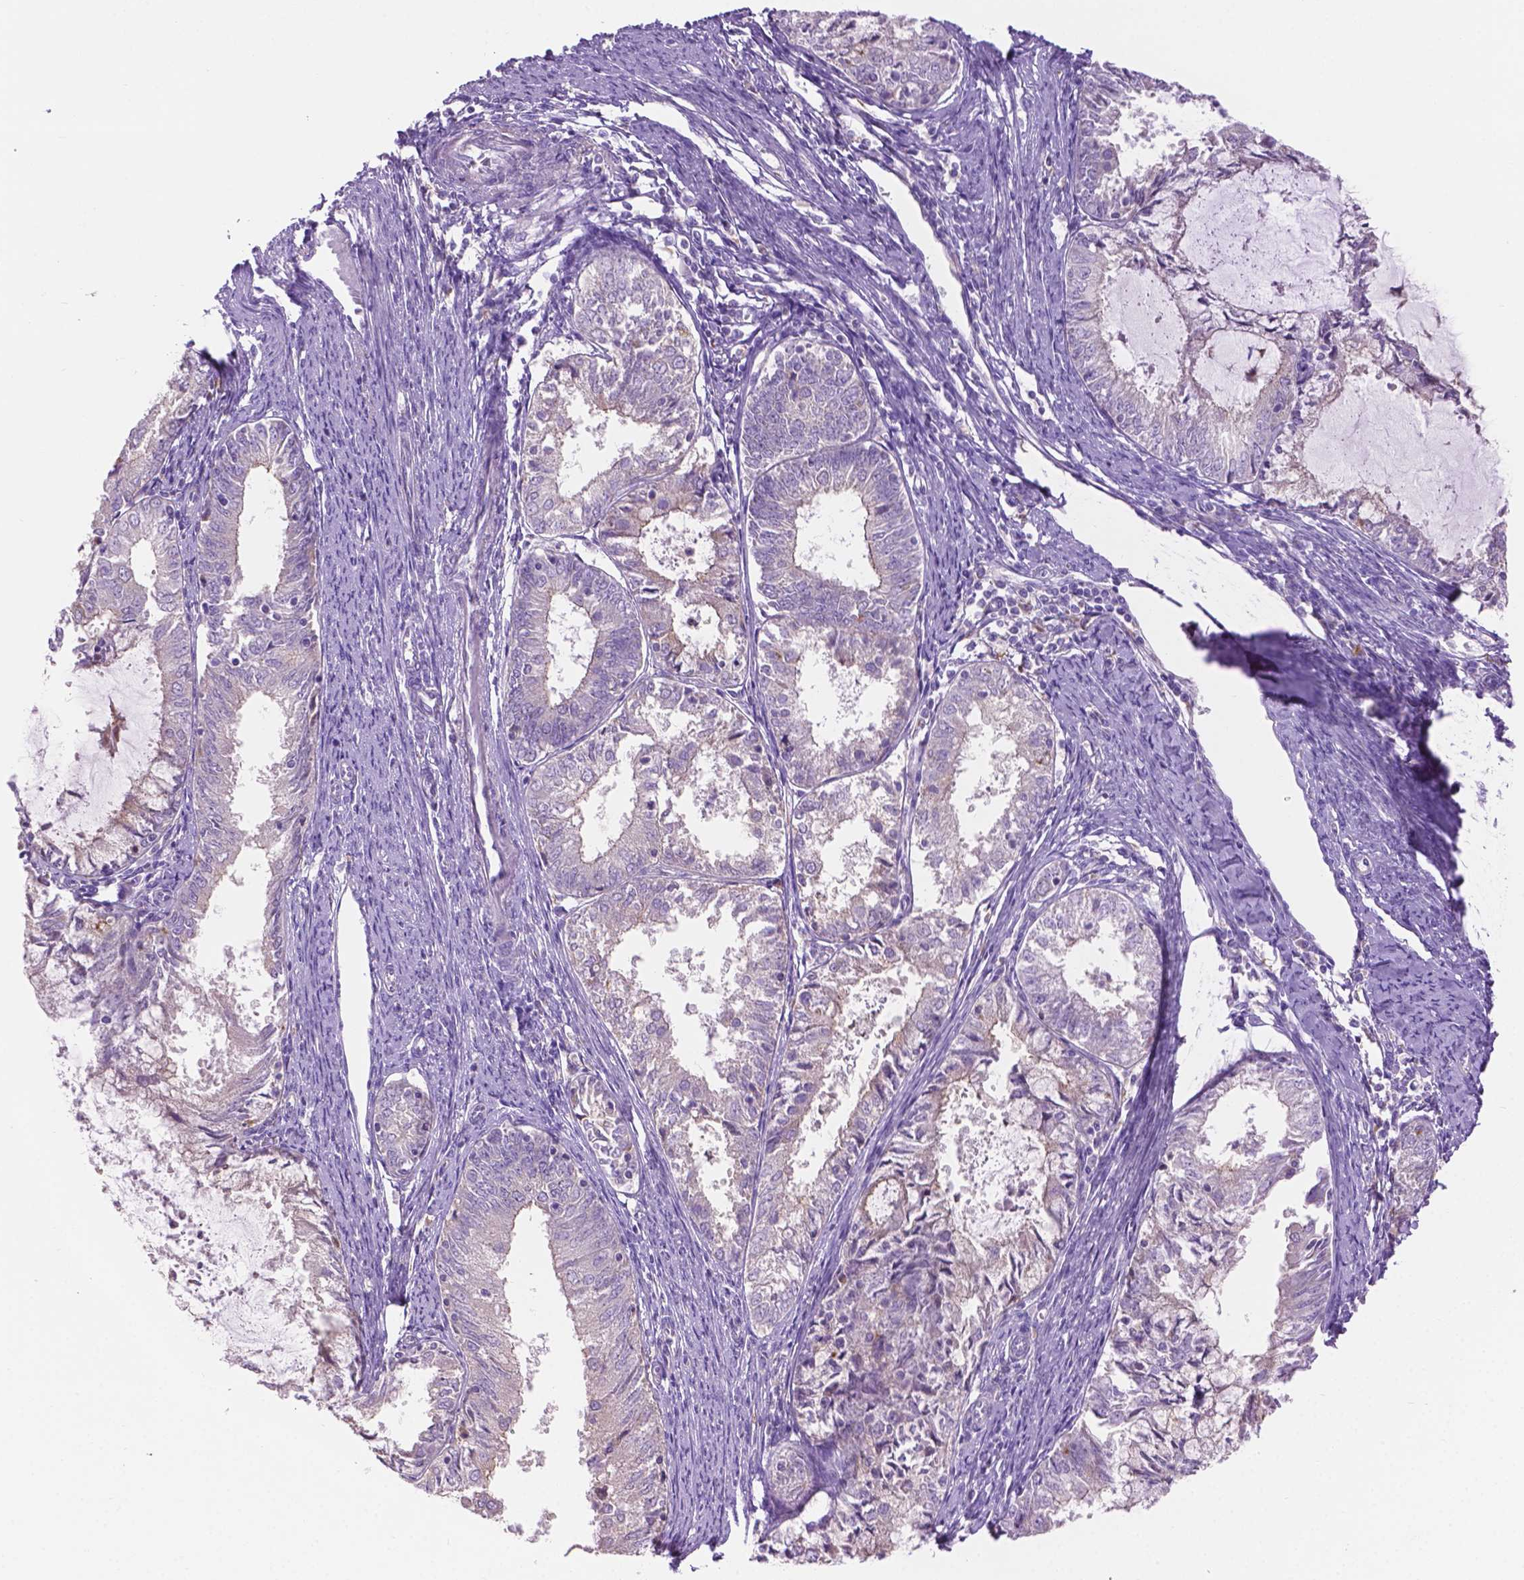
{"staining": {"intensity": "negative", "quantity": "none", "location": "none"}, "tissue": "endometrial cancer", "cell_type": "Tumor cells", "image_type": "cancer", "snomed": [{"axis": "morphology", "description": "Adenocarcinoma, NOS"}, {"axis": "topography", "description": "Endometrium"}], "caption": "Immunohistochemistry micrograph of neoplastic tissue: endometrial cancer (adenocarcinoma) stained with DAB (3,3'-diaminobenzidine) displays no significant protein staining in tumor cells.", "gene": "CDH7", "patient": {"sex": "female", "age": 57}}